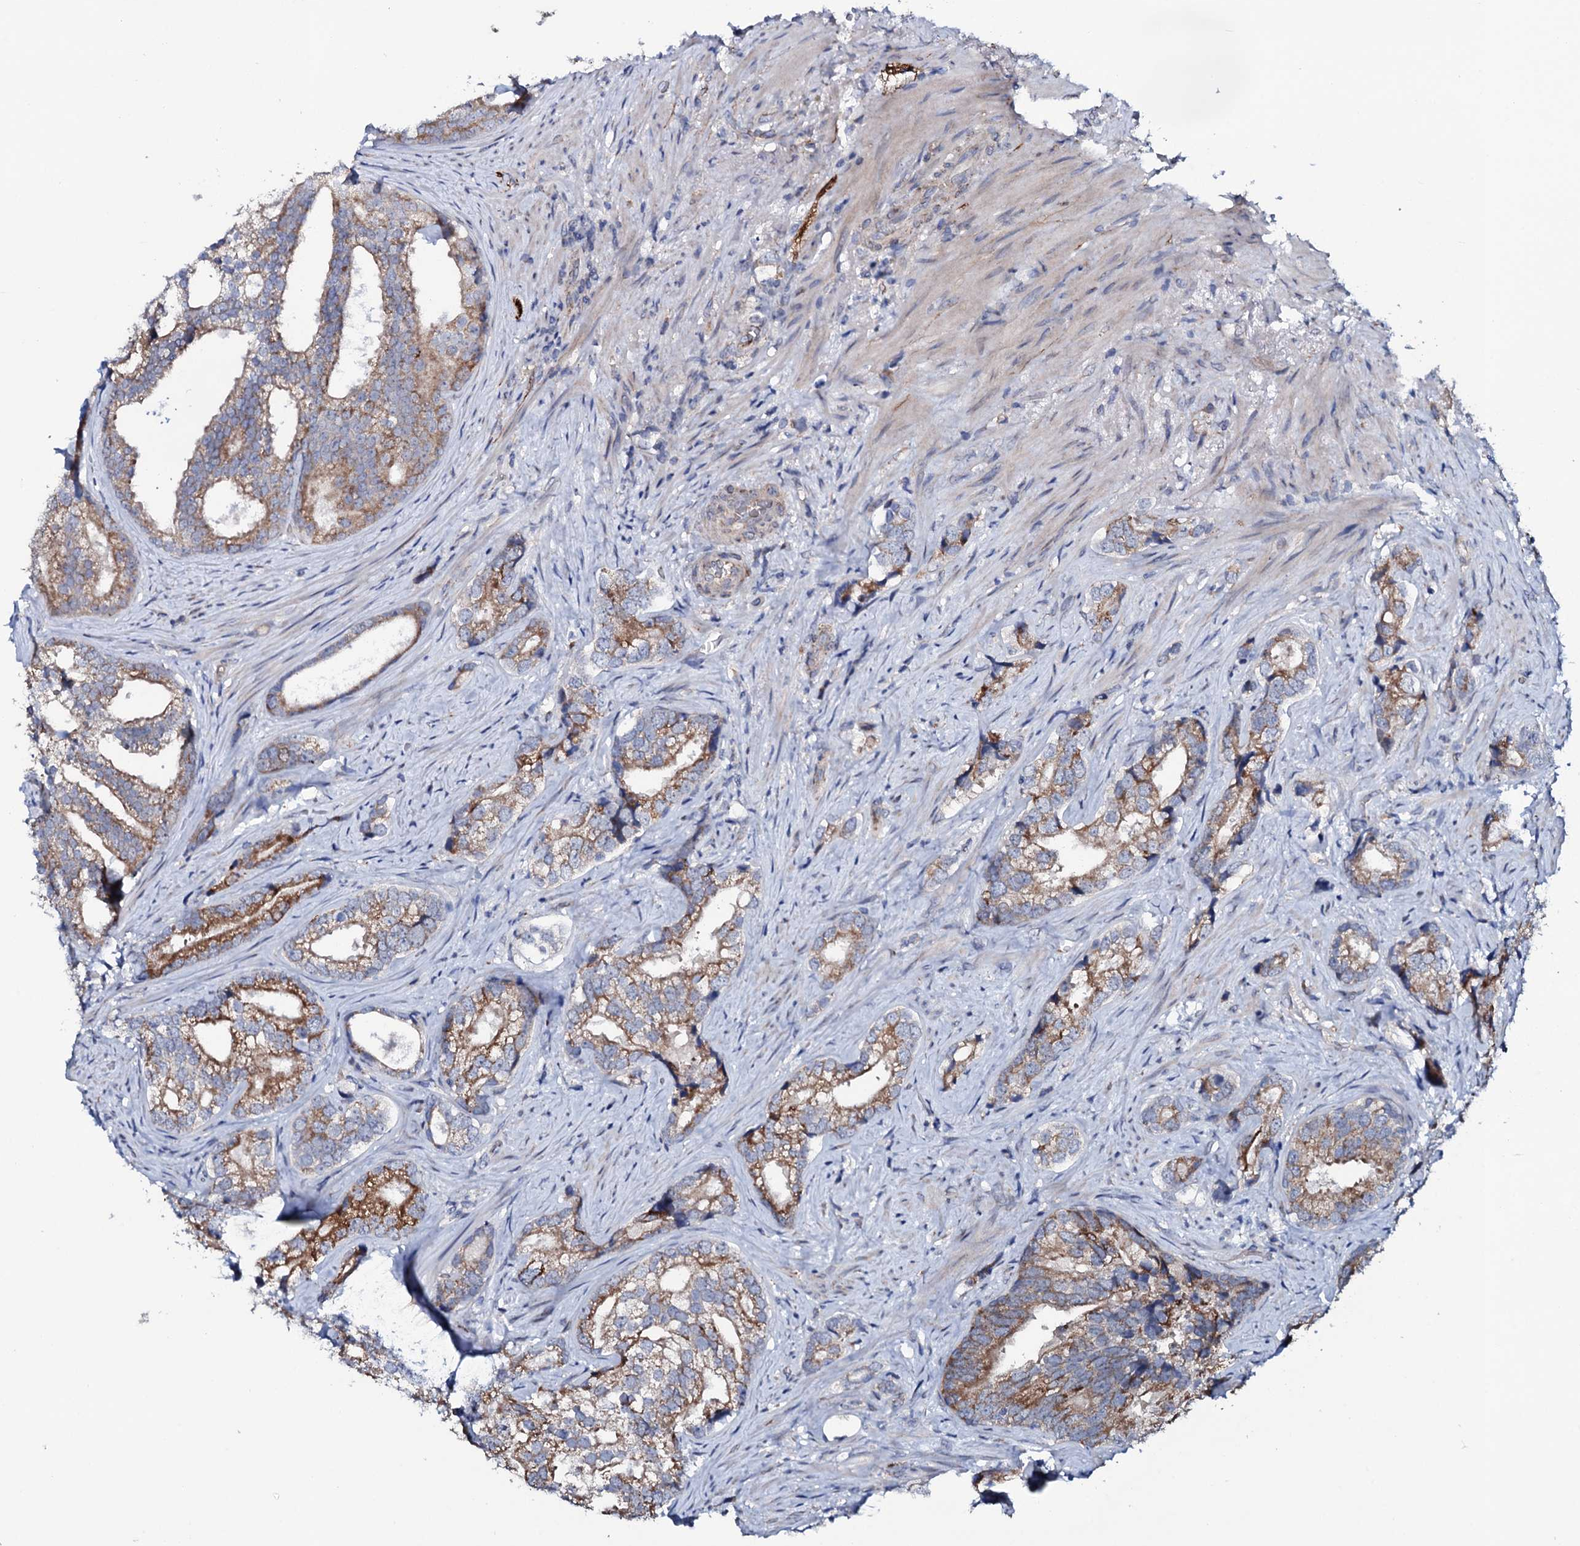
{"staining": {"intensity": "moderate", "quantity": ">75%", "location": "cytoplasmic/membranous"}, "tissue": "prostate cancer", "cell_type": "Tumor cells", "image_type": "cancer", "snomed": [{"axis": "morphology", "description": "Adenocarcinoma, High grade"}, {"axis": "topography", "description": "Prostate"}], "caption": "Immunohistochemistry (DAB) staining of prostate cancer demonstrates moderate cytoplasmic/membranous protein expression in about >75% of tumor cells. (IHC, brightfield microscopy, high magnification).", "gene": "PPP1R3D", "patient": {"sex": "male", "age": 75}}